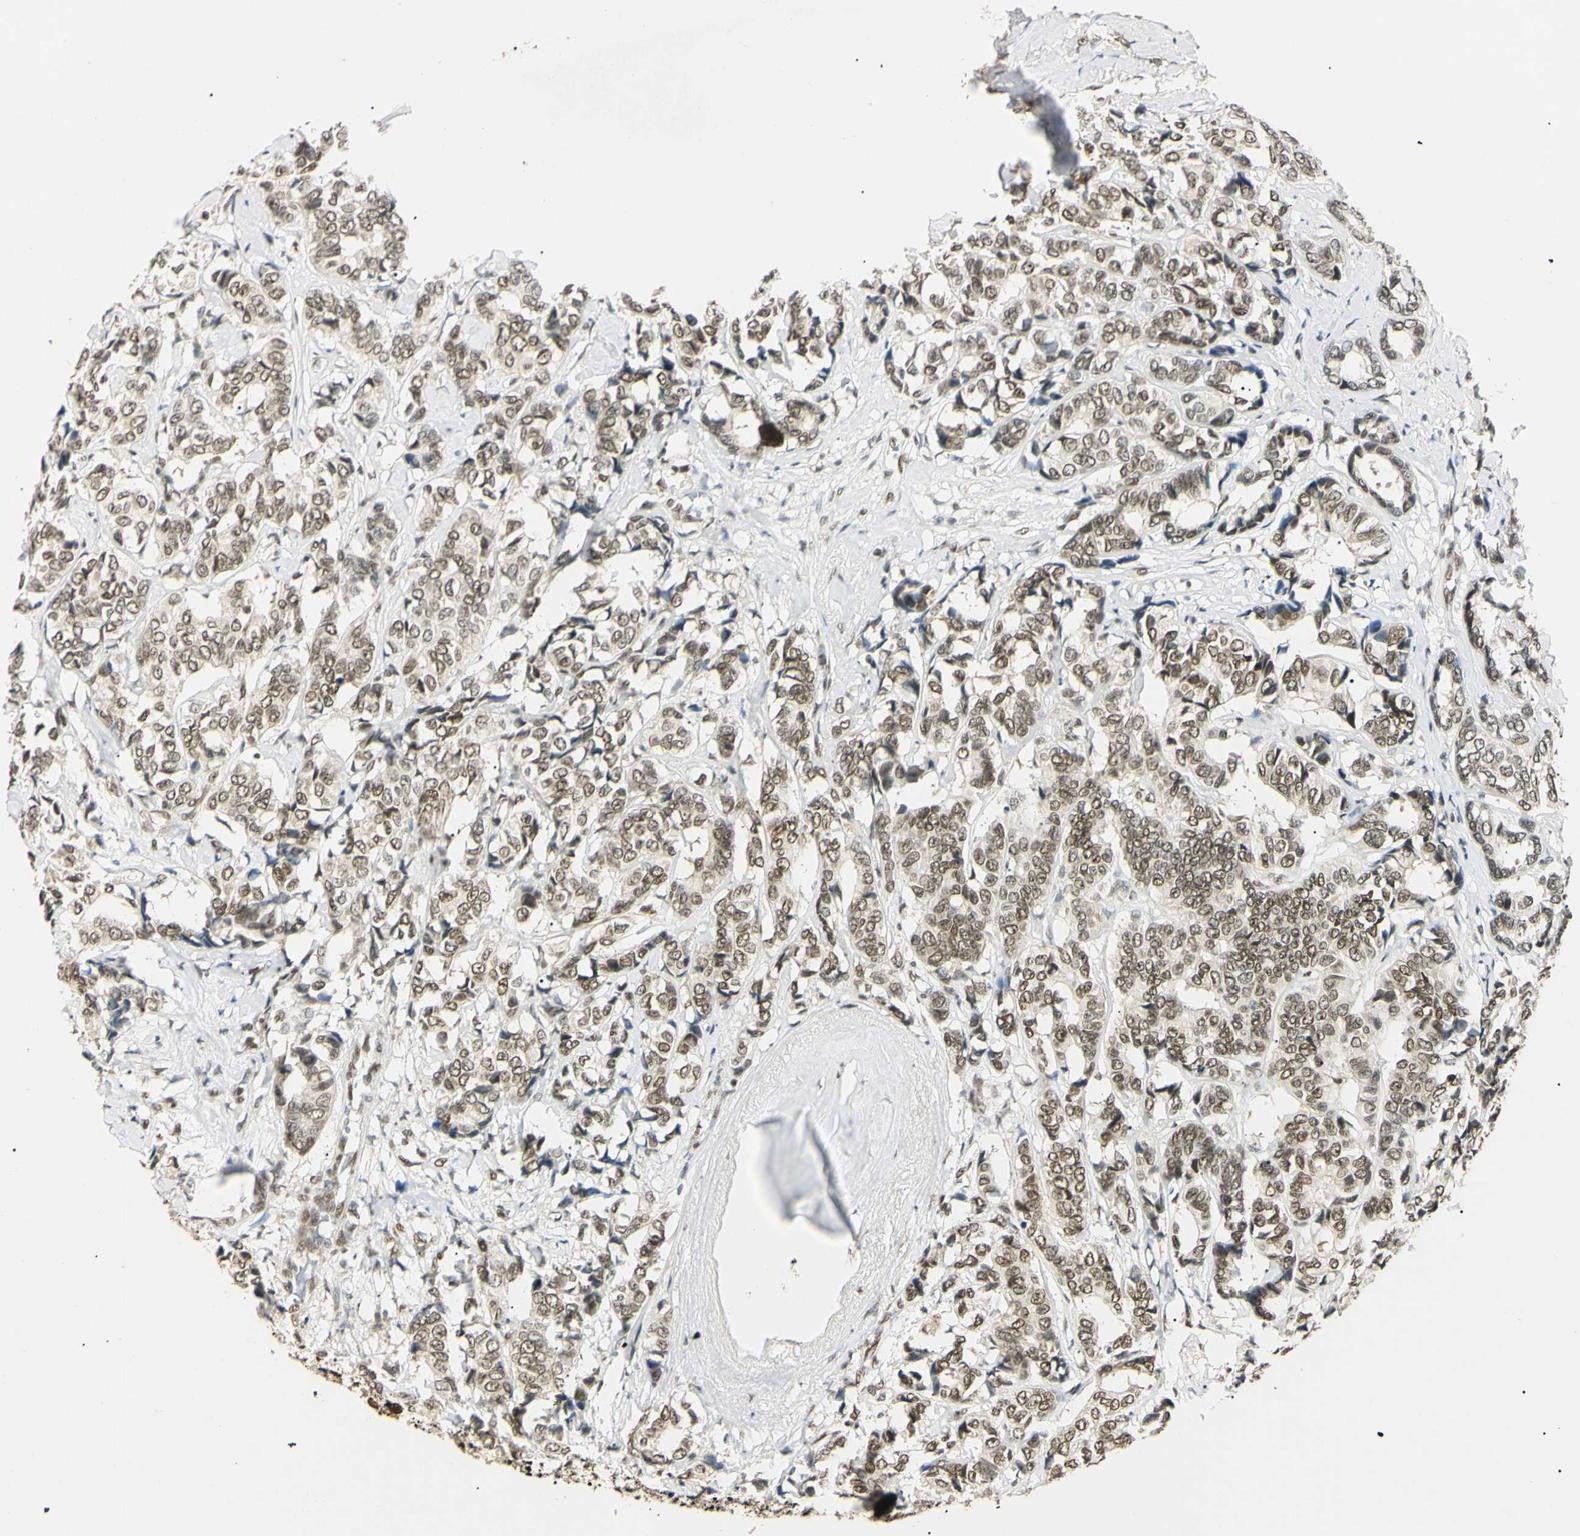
{"staining": {"intensity": "moderate", "quantity": ">75%", "location": "nuclear"}, "tissue": "breast cancer", "cell_type": "Tumor cells", "image_type": "cancer", "snomed": [{"axis": "morphology", "description": "Duct carcinoma"}, {"axis": "topography", "description": "Breast"}], "caption": "A medium amount of moderate nuclear expression is identified in approximately >75% of tumor cells in breast cancer (invasive ductal carcinoma) tissue.", "gene": "SMARCA5", "patient": {"sex": "female", "age": 87}}